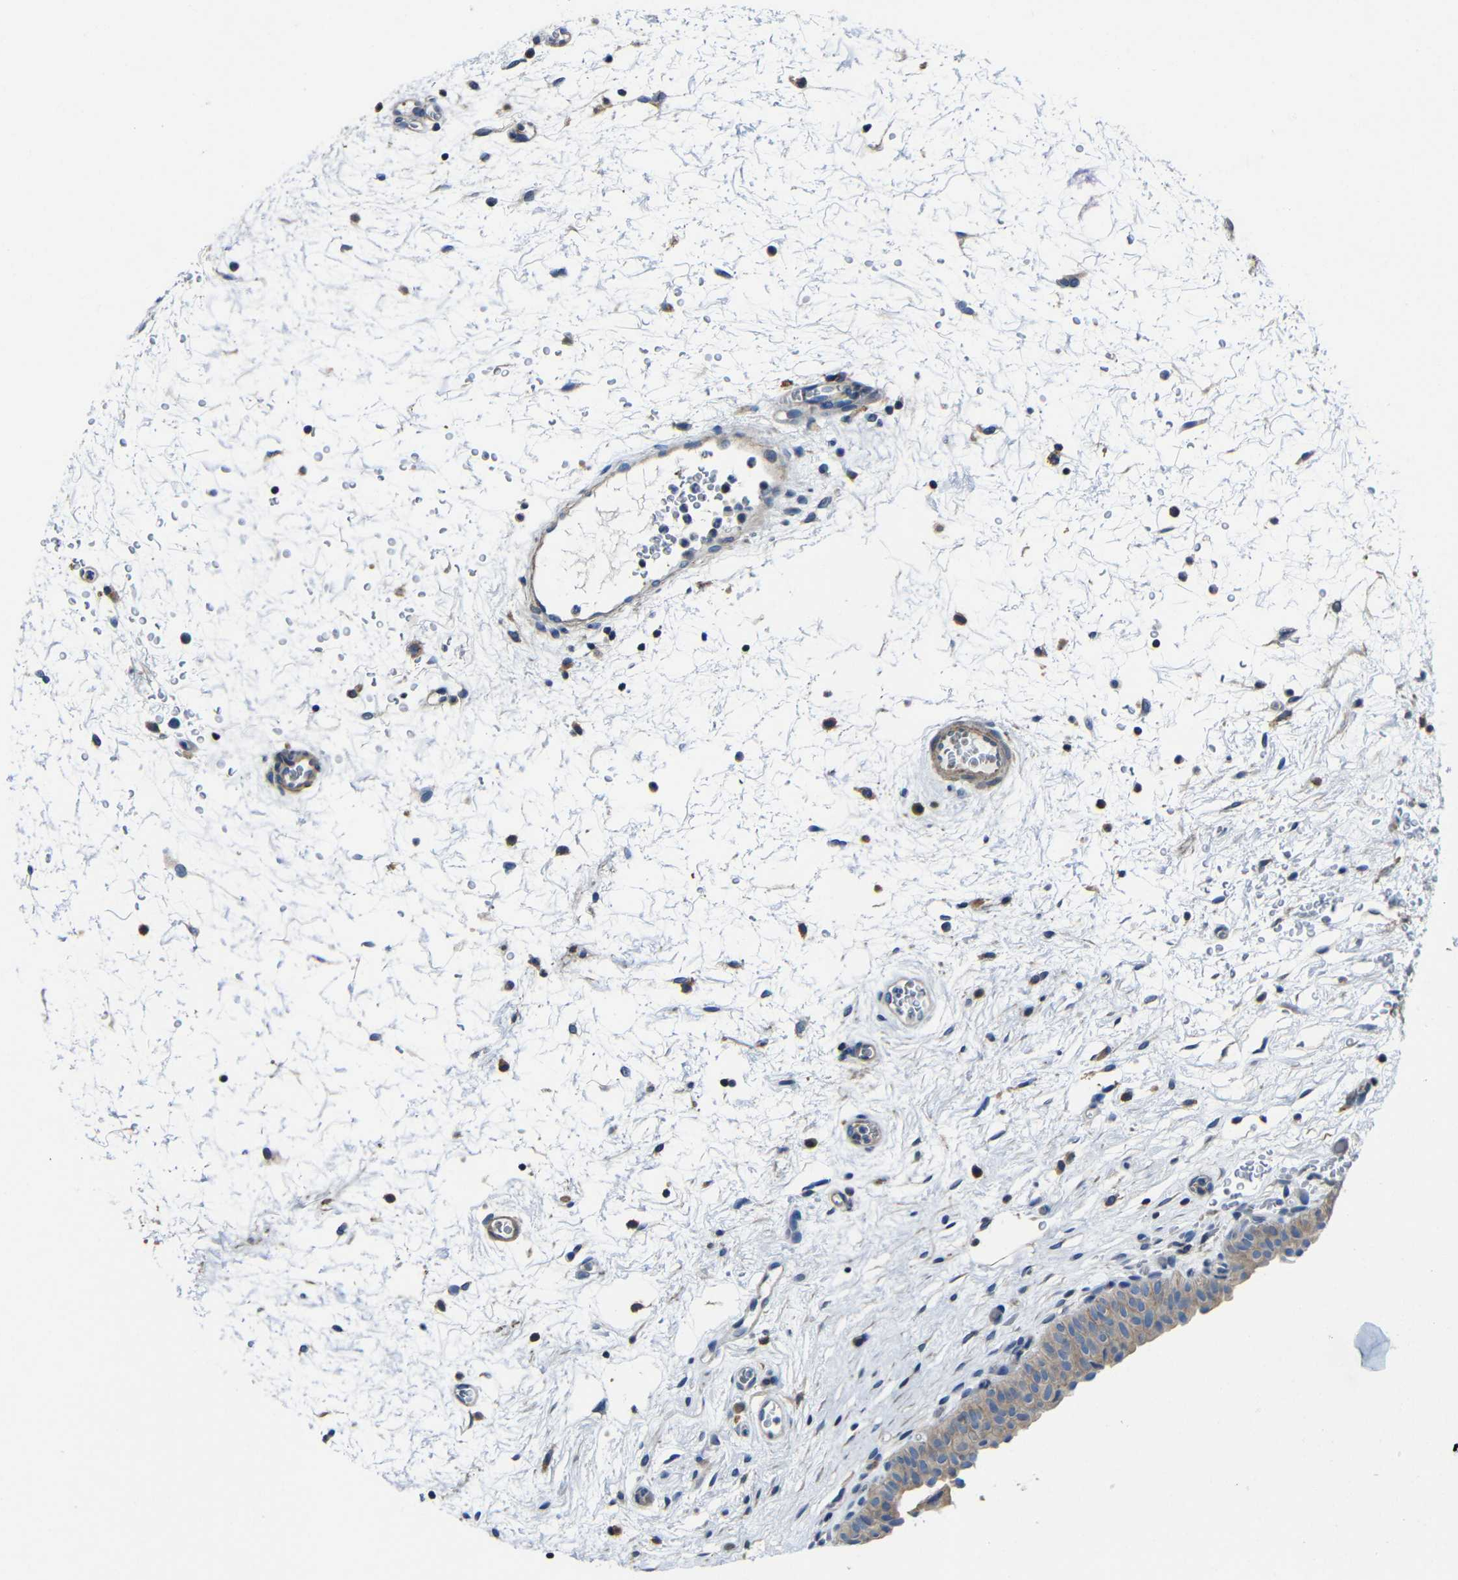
{"staining": {"intensity": "weak", "quantity": ">75%", "location": "cytoplasmic/membranous"}, "tissue": "urinary bladder", "cell_type": "Urothelial cells", "image_type": "normal", "snomed": [{"axis": "morphology", "description": "Normal tissue, NOS"}, {"axis": "topography", "description": "Urinary bladder"}], "caption": "This image shows immunohistochemistry (IHC) staining of normal human urinary bladder, with low weak cytoplasmic/membranous positivity in approximately >75% of urothelial cells.", "gene": "GDI1", "patient": {"sex": "male", "age": 46}}